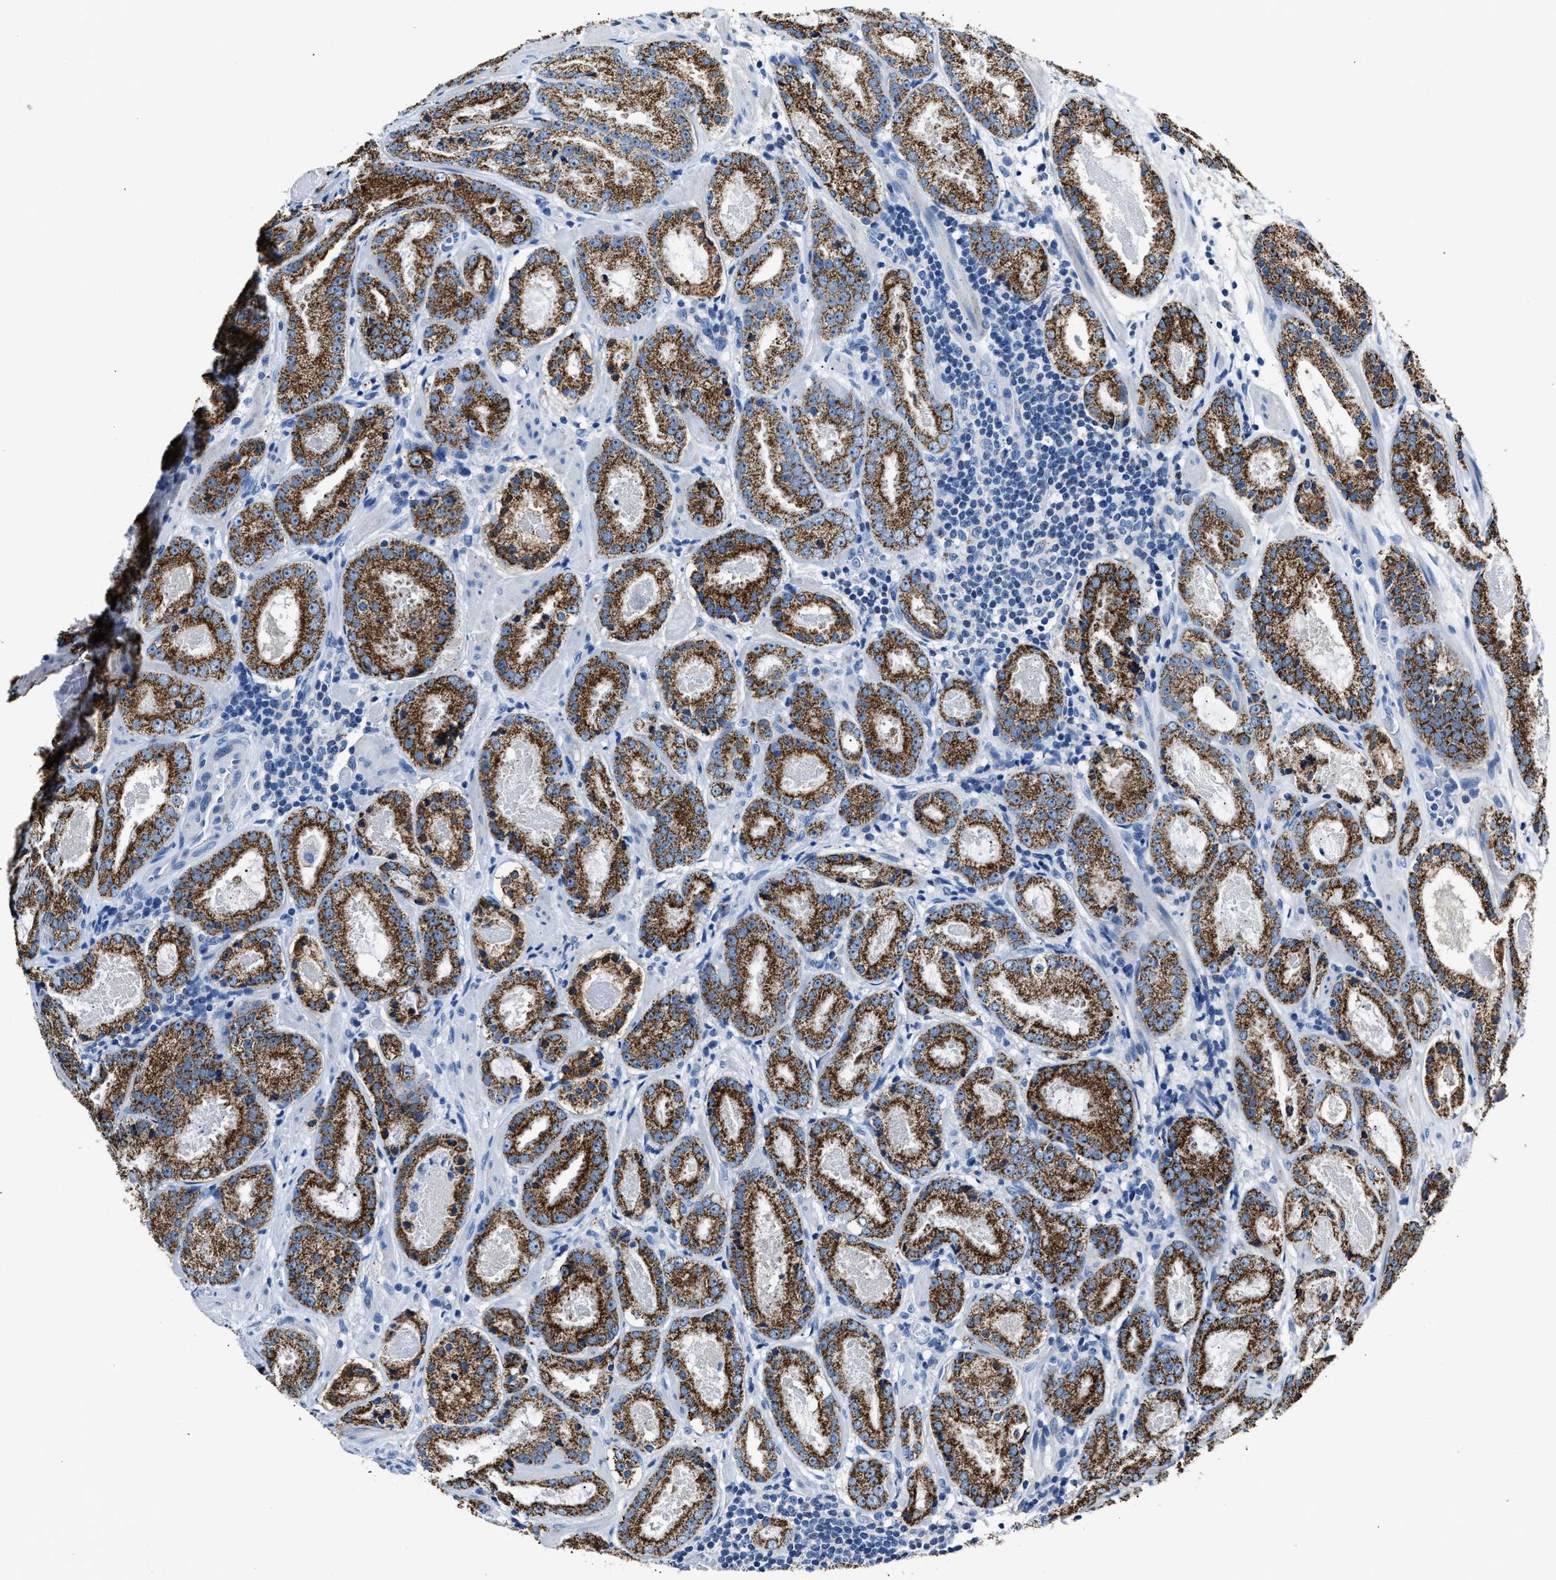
{"staining": {"intensity": "strong", "quantity": ">75%", "location": "cytoplasmic/membranous"}, "tissue": "prostate cancer", "cell_type": "Tumor cells", "image_type": "cancer", "snomed": [{"axis": "morphology", "description": "Adenocarcinoma, Low grade"}, {"axis": "topography", "description": "Prostate"}], "caption": "A photomicrograph of low-grade adenocarcinoma (prostate) stained for a protein reveals strong cytoplasmic/membranous brown staining in tumor cells. Using DAB (3,3'-diaminobenzidine) (brown) and hematoxylin (blue) stains, captured at high magnification using brightfield microscopy.", "gene": "AMACR", "patient": {"sex": "male", "age": 69}}